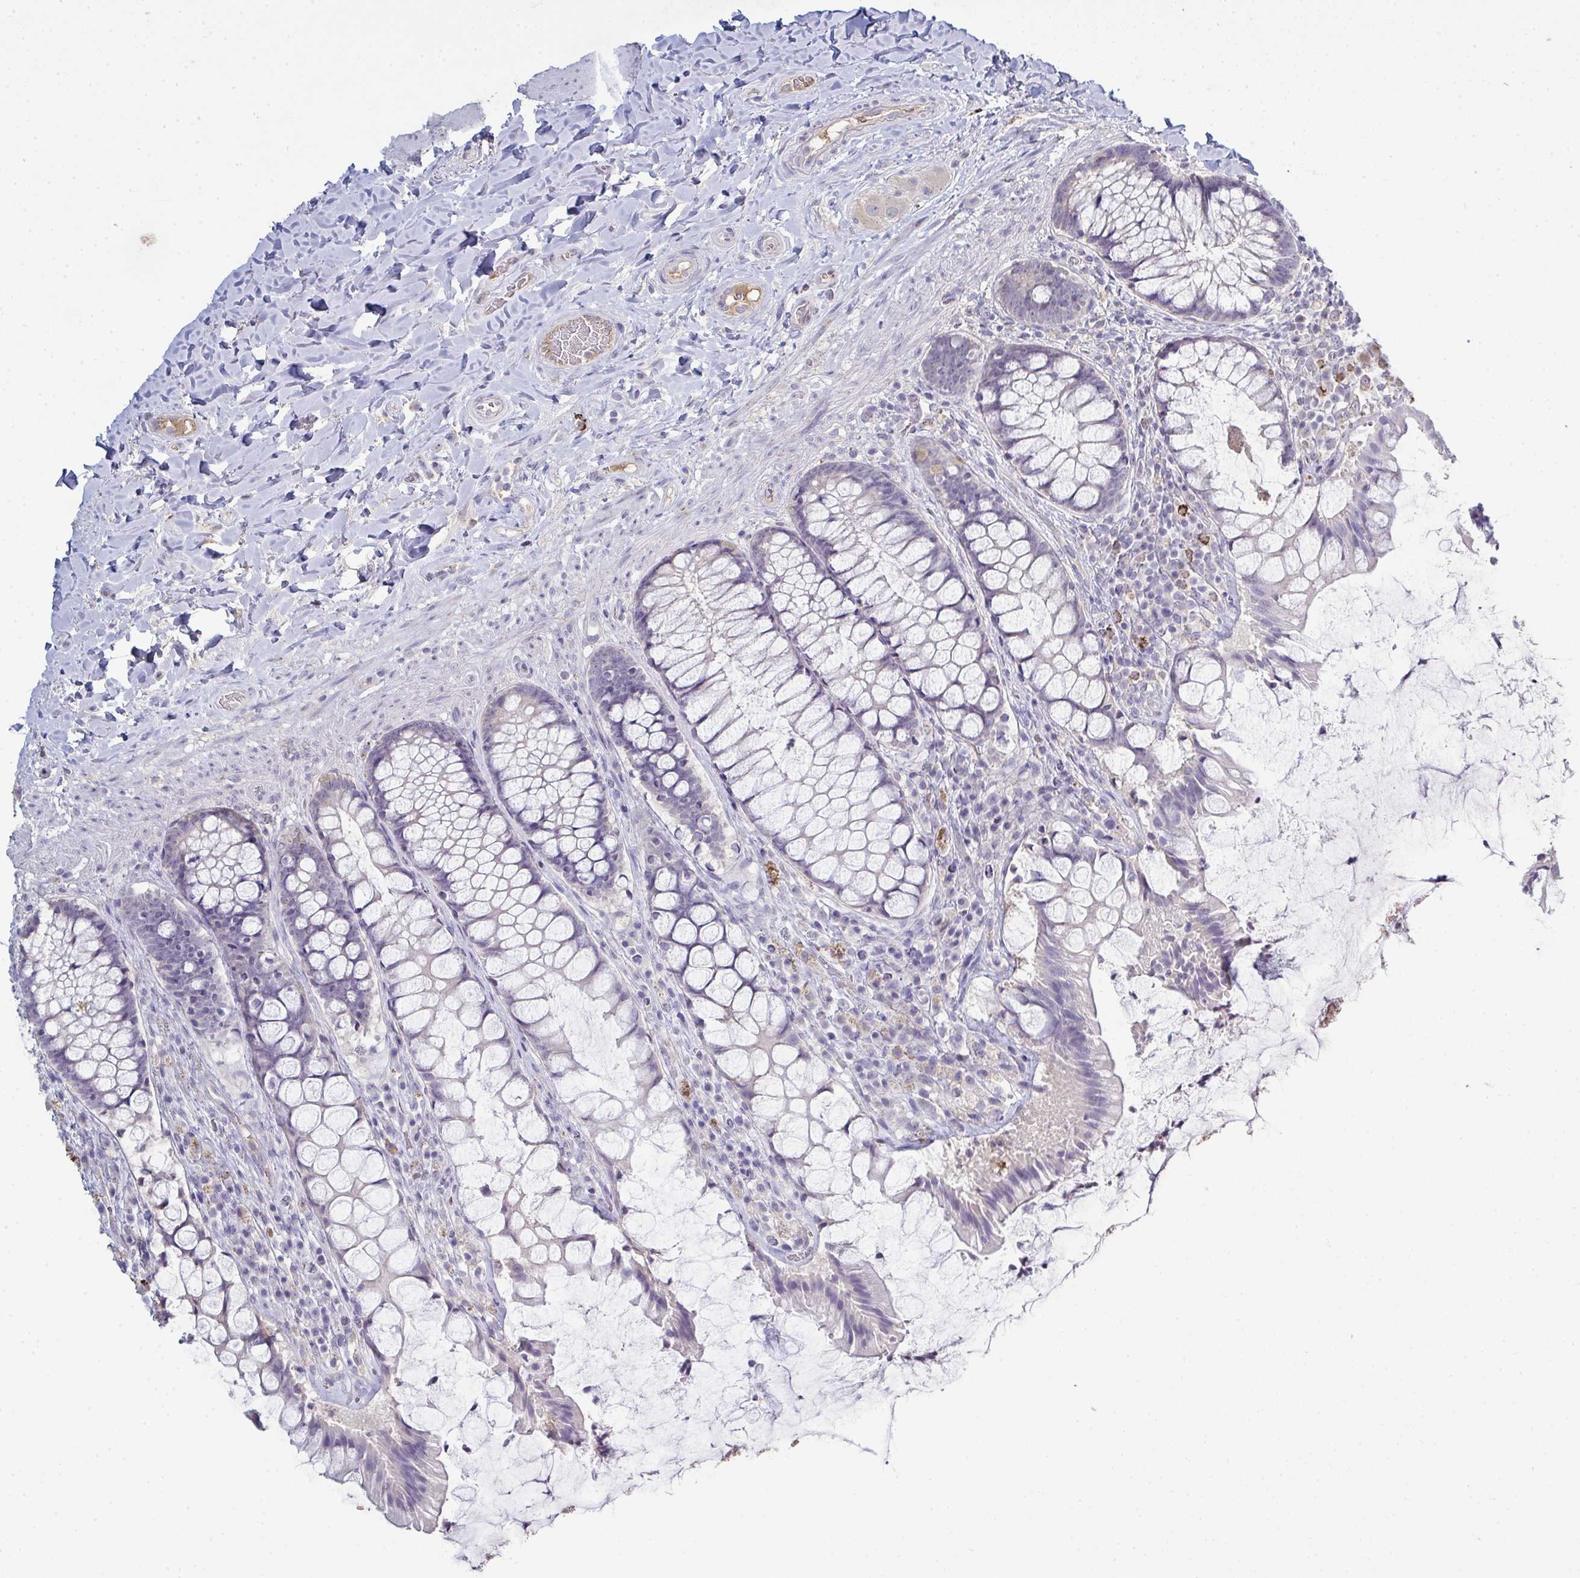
{"staining": {"intensity": "negative", "quantity": "none", "location": "none"}, "tissue": "rectum", "cell_type": "Glandular cells", "image_type": "normal", "snomed": [{"axis": "morphology", "description": "Normal tissue, NOS"}, {"axis": "topography", "description": "Rectum"}], "caption": "This is an immunohistochemistry photomicrograph of unremarkable human rectum. There is no positivity in glandular cells.", "gene": "ADAM21", "patient": {"sex": "female", "age": 58}}